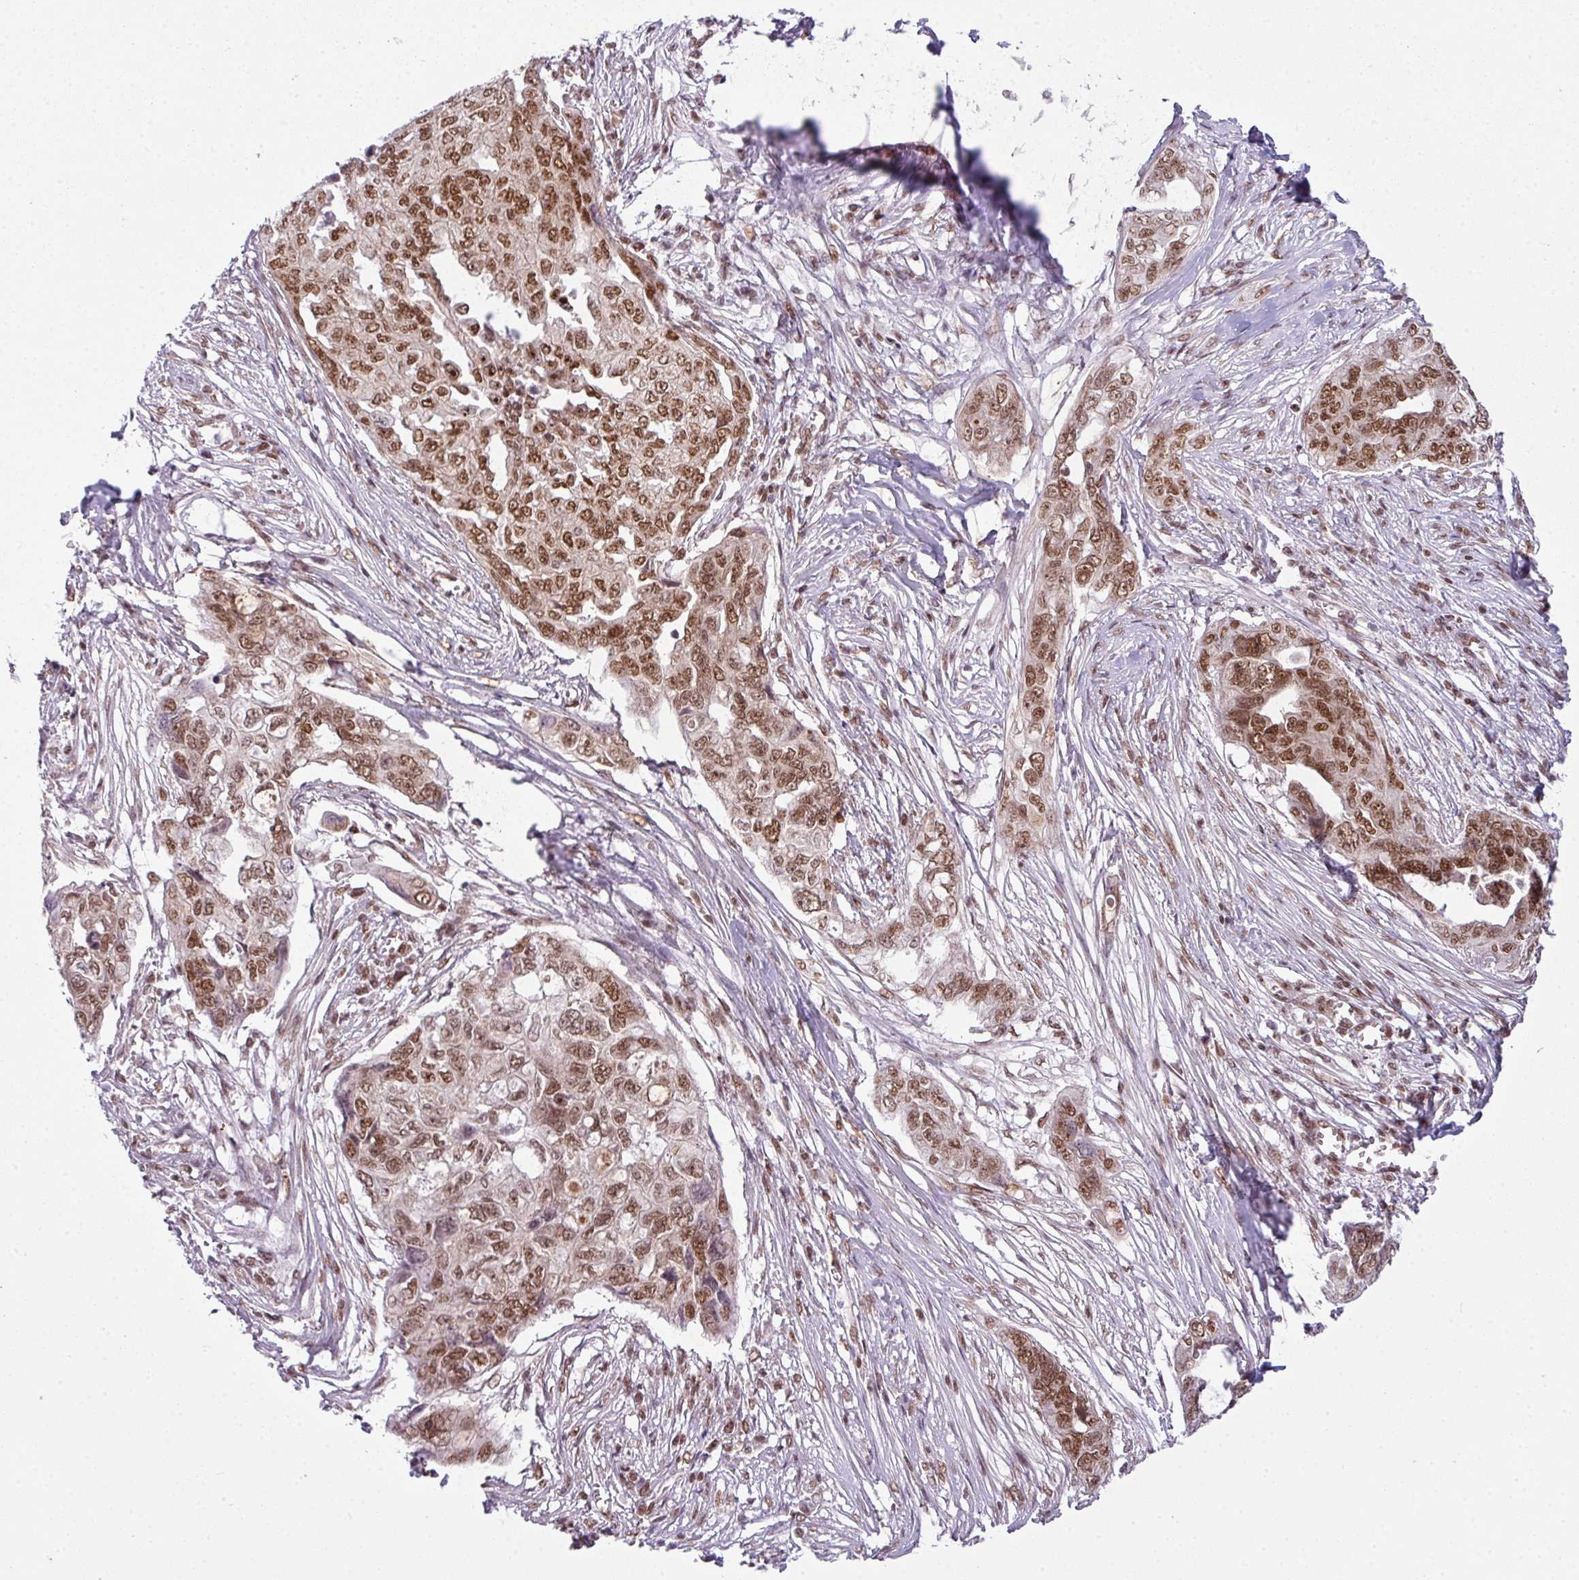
{"staining": {"intensity": "moderate", "quantity": ">75%", "location": "nuclear"}, "tissue": "ovarian cancer", "cell_type": "Tumor cells", "image_type": "cancer", "snomed": [{"axis": "morphology", "description": "Carcinoma, endometroid"}, {"axis": "topography", "description": "Ovary"}], "caption": "IHC image of ovarian endometroid carcinoma stained for a protein (brown), which displays medium levels of moderate nuclear expression in approximately >75% of tumor cells.", "gene": "ARL6IP4", "patient": {"sex": "female", "age": 70}}